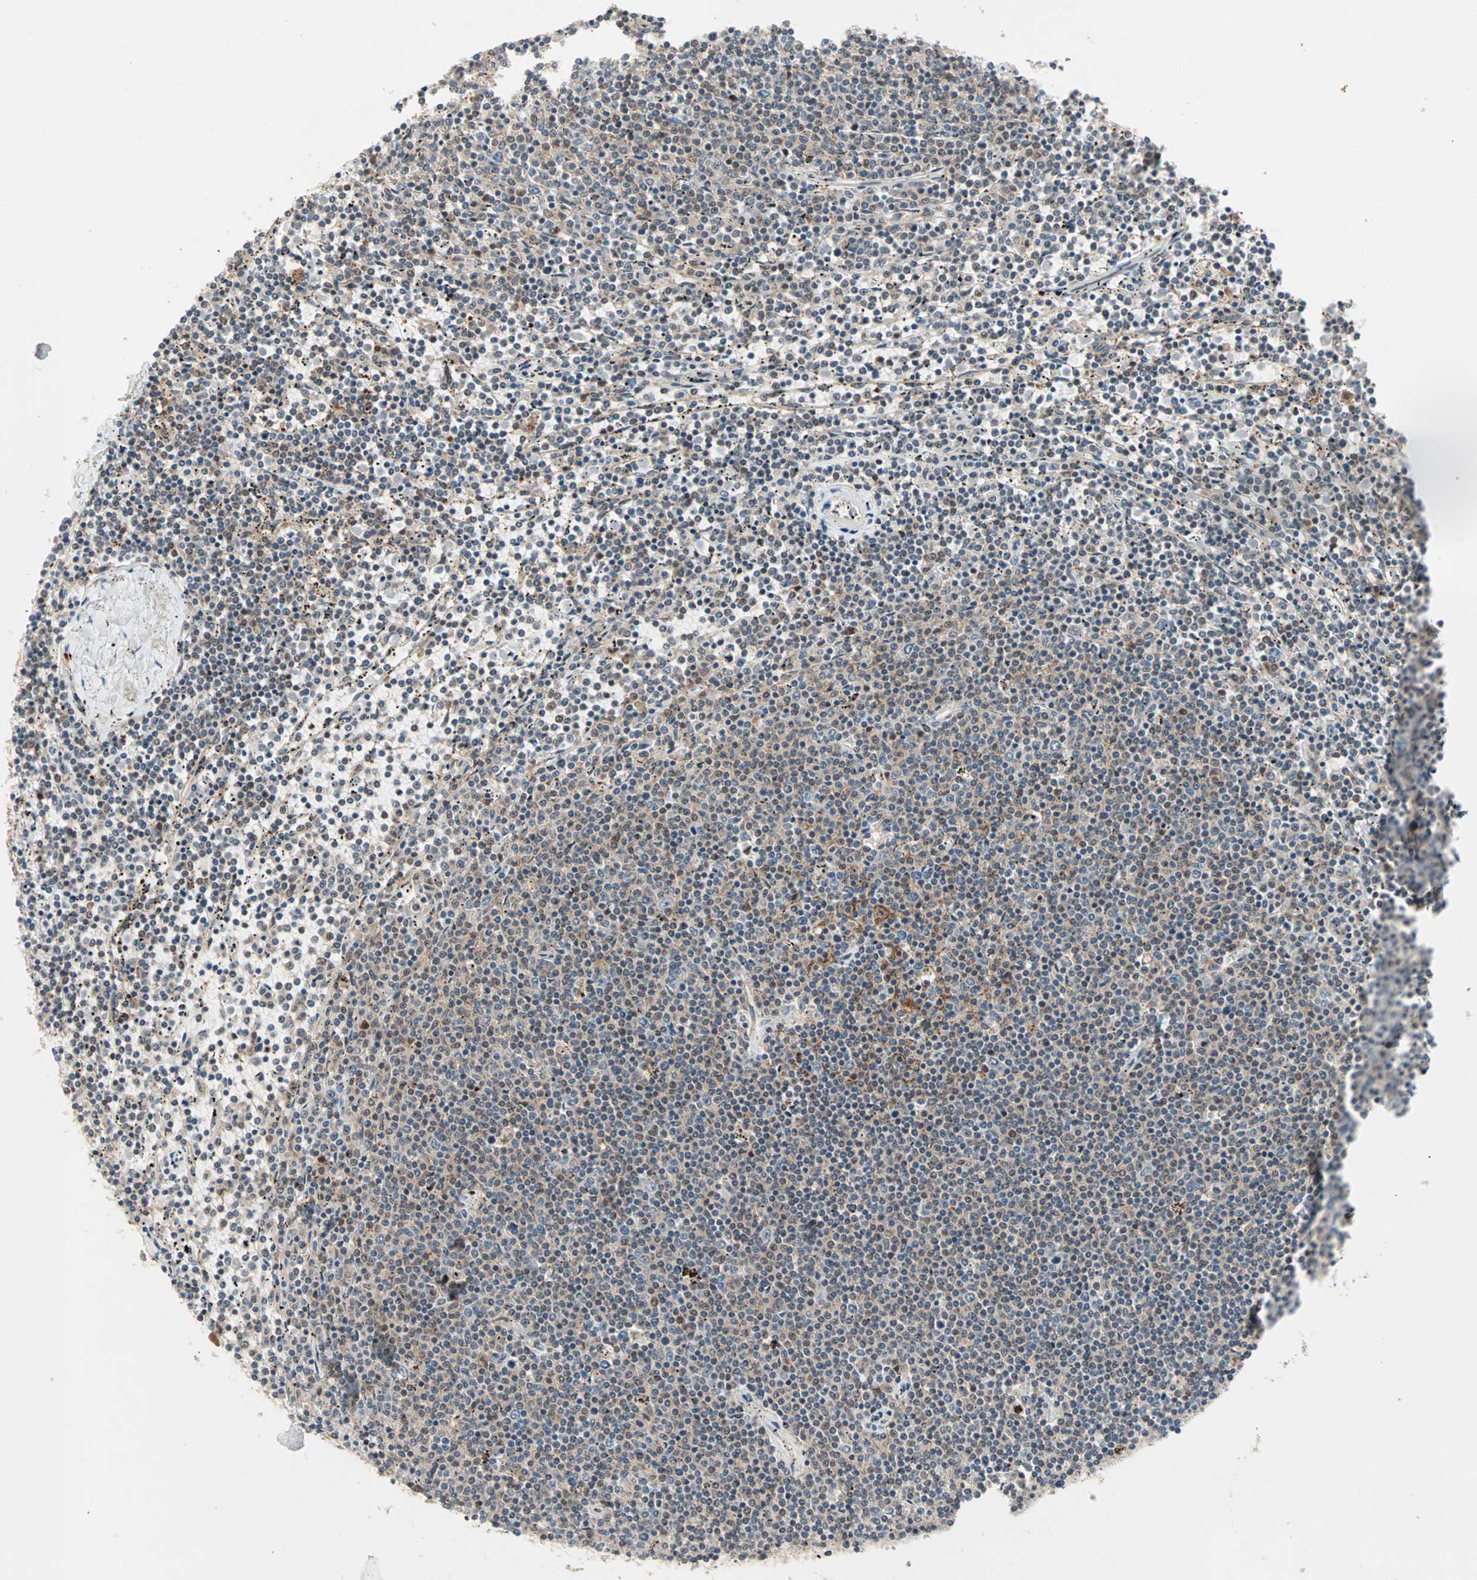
{"staining": {"intensity": "weak", "quantity": "25%-75%", "location": "cytoplasmic/membranous"}, "tissue": "lymphoma", "cell_type": "Tumor cells", "image_type": "cancer", "snomed": [{"axis": "morphology", "description": "Malignant lymphoma, non-Hodgkin's type, Low grade"}, {"axis": "topography", "description": "Spleen"}], "caption": "Lymphoma stained with a protein marker reveals weak staining in tumor cells.", "gene": "PROS1", "patient": {"sex": "female", "age": 50}}